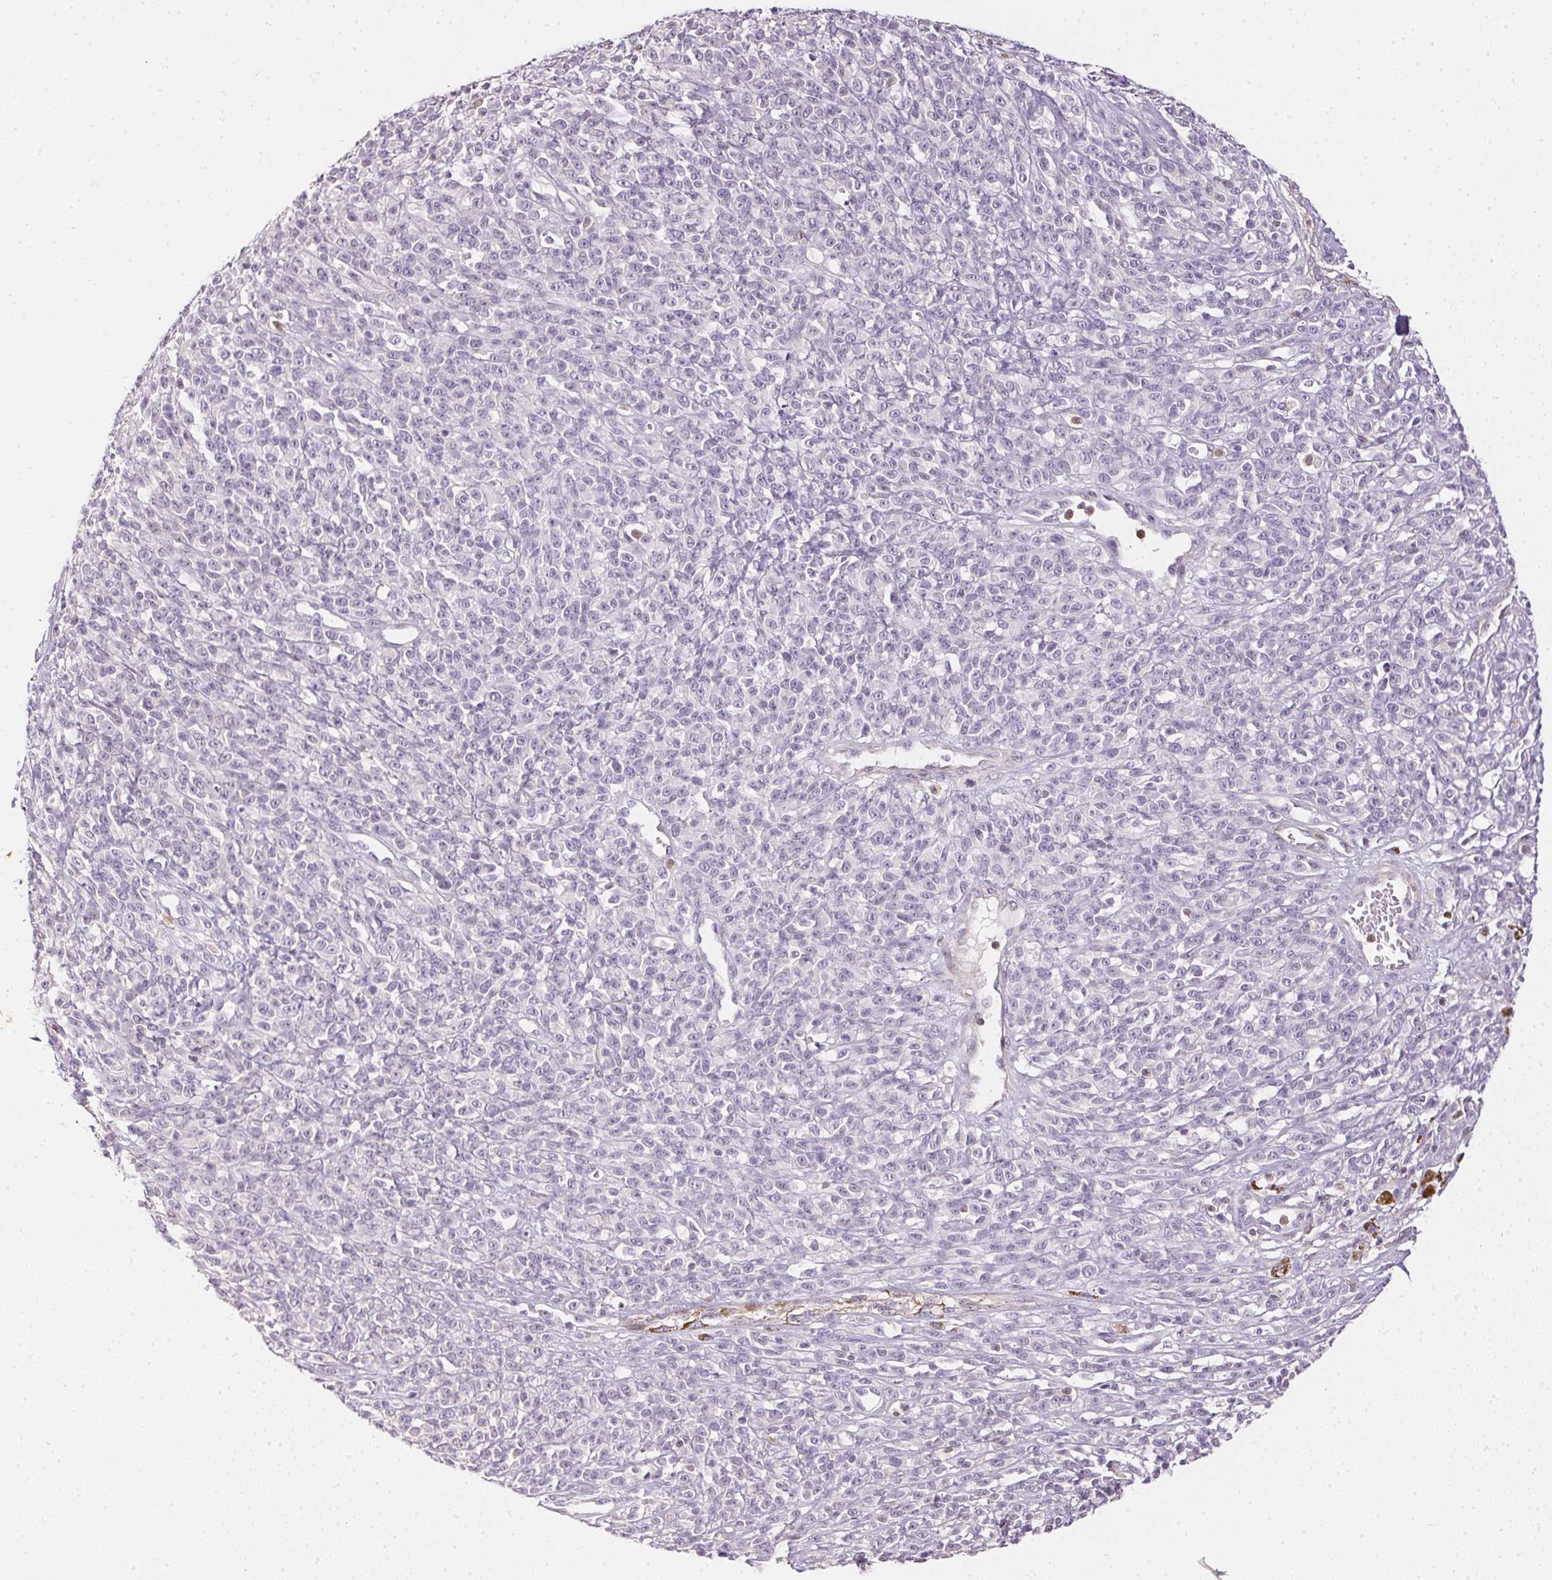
{"staining": {"intensity": "negative", "quantity": "none", "location": "none"}, "tissue": "melanoma", "cell_type": "Tumor cells", "image_type": "cancer", "snomed": [{"axis": "morphology", "description": "Malignant melanoma, NOS"}, {"axis": "topography", "description": "Skin"}, {"axis": "topography", "description": "Skin of trunk"}], "caption": "DAB immunohistochemical staining of melanoma displays no significant staining in tumor cells. (Brightfield microscopy of DAB (3,3'-diaminobenzidine) immunohistochemistry at high magnification).", "gene": "S100A3", "patient": {"sex": "male", "age": 74}}